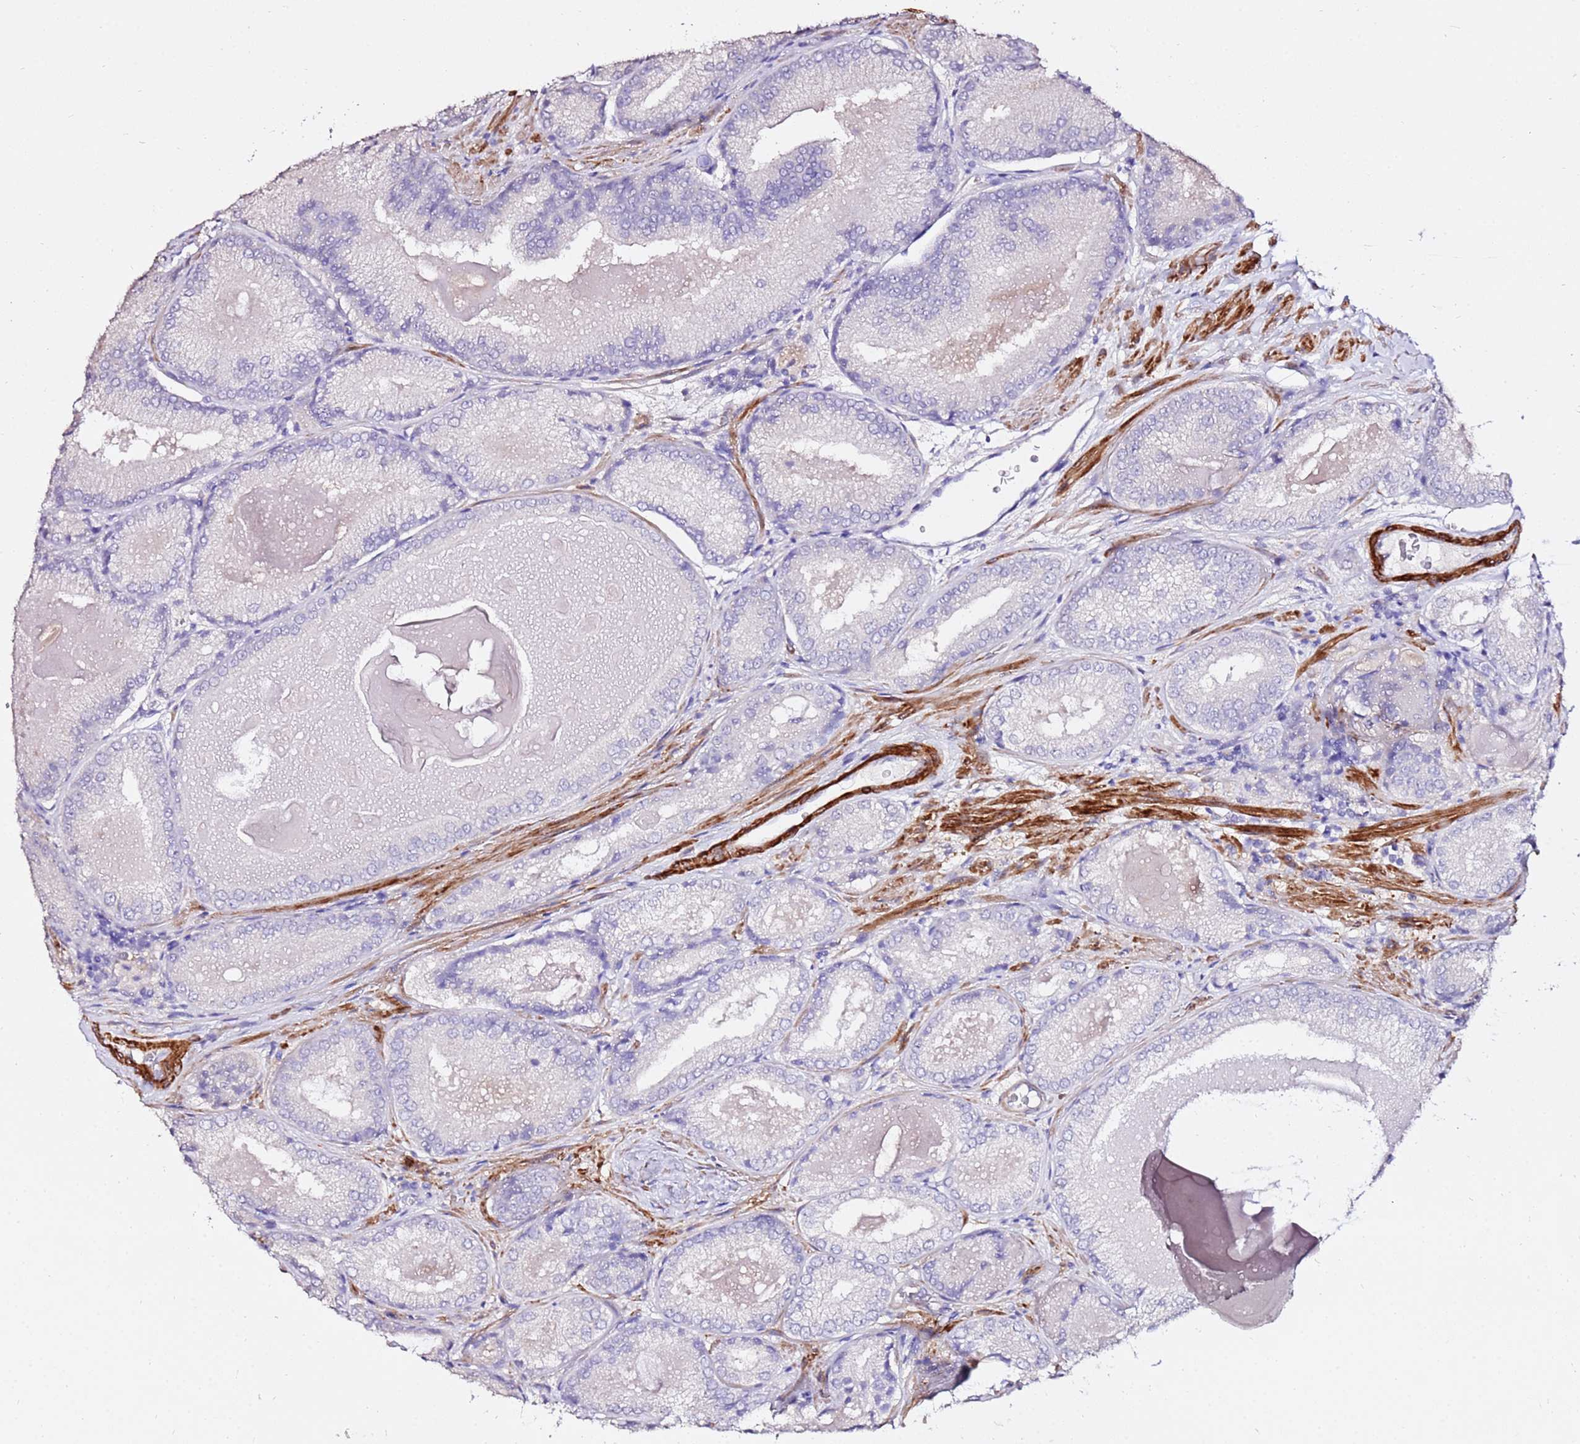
{"staining": {"intensity": "negative", "quantity": "none", "location": "none"}, "tissue": "prostate cancer", "cell_type": "Tumor cells", "image_type": "cancer", "snomed": [{"axis": "morphology", "description": "Adenocarcinoma, Low grade"}, {"axis": "topography", "description": "Prostate"}], "caption": "IHC of human prostate cancer (low-grade adenocarcinoma) exhibits no staining in tumor cells.", "gene": "ART5", "patient": {"sex": "male", "age": 68}}